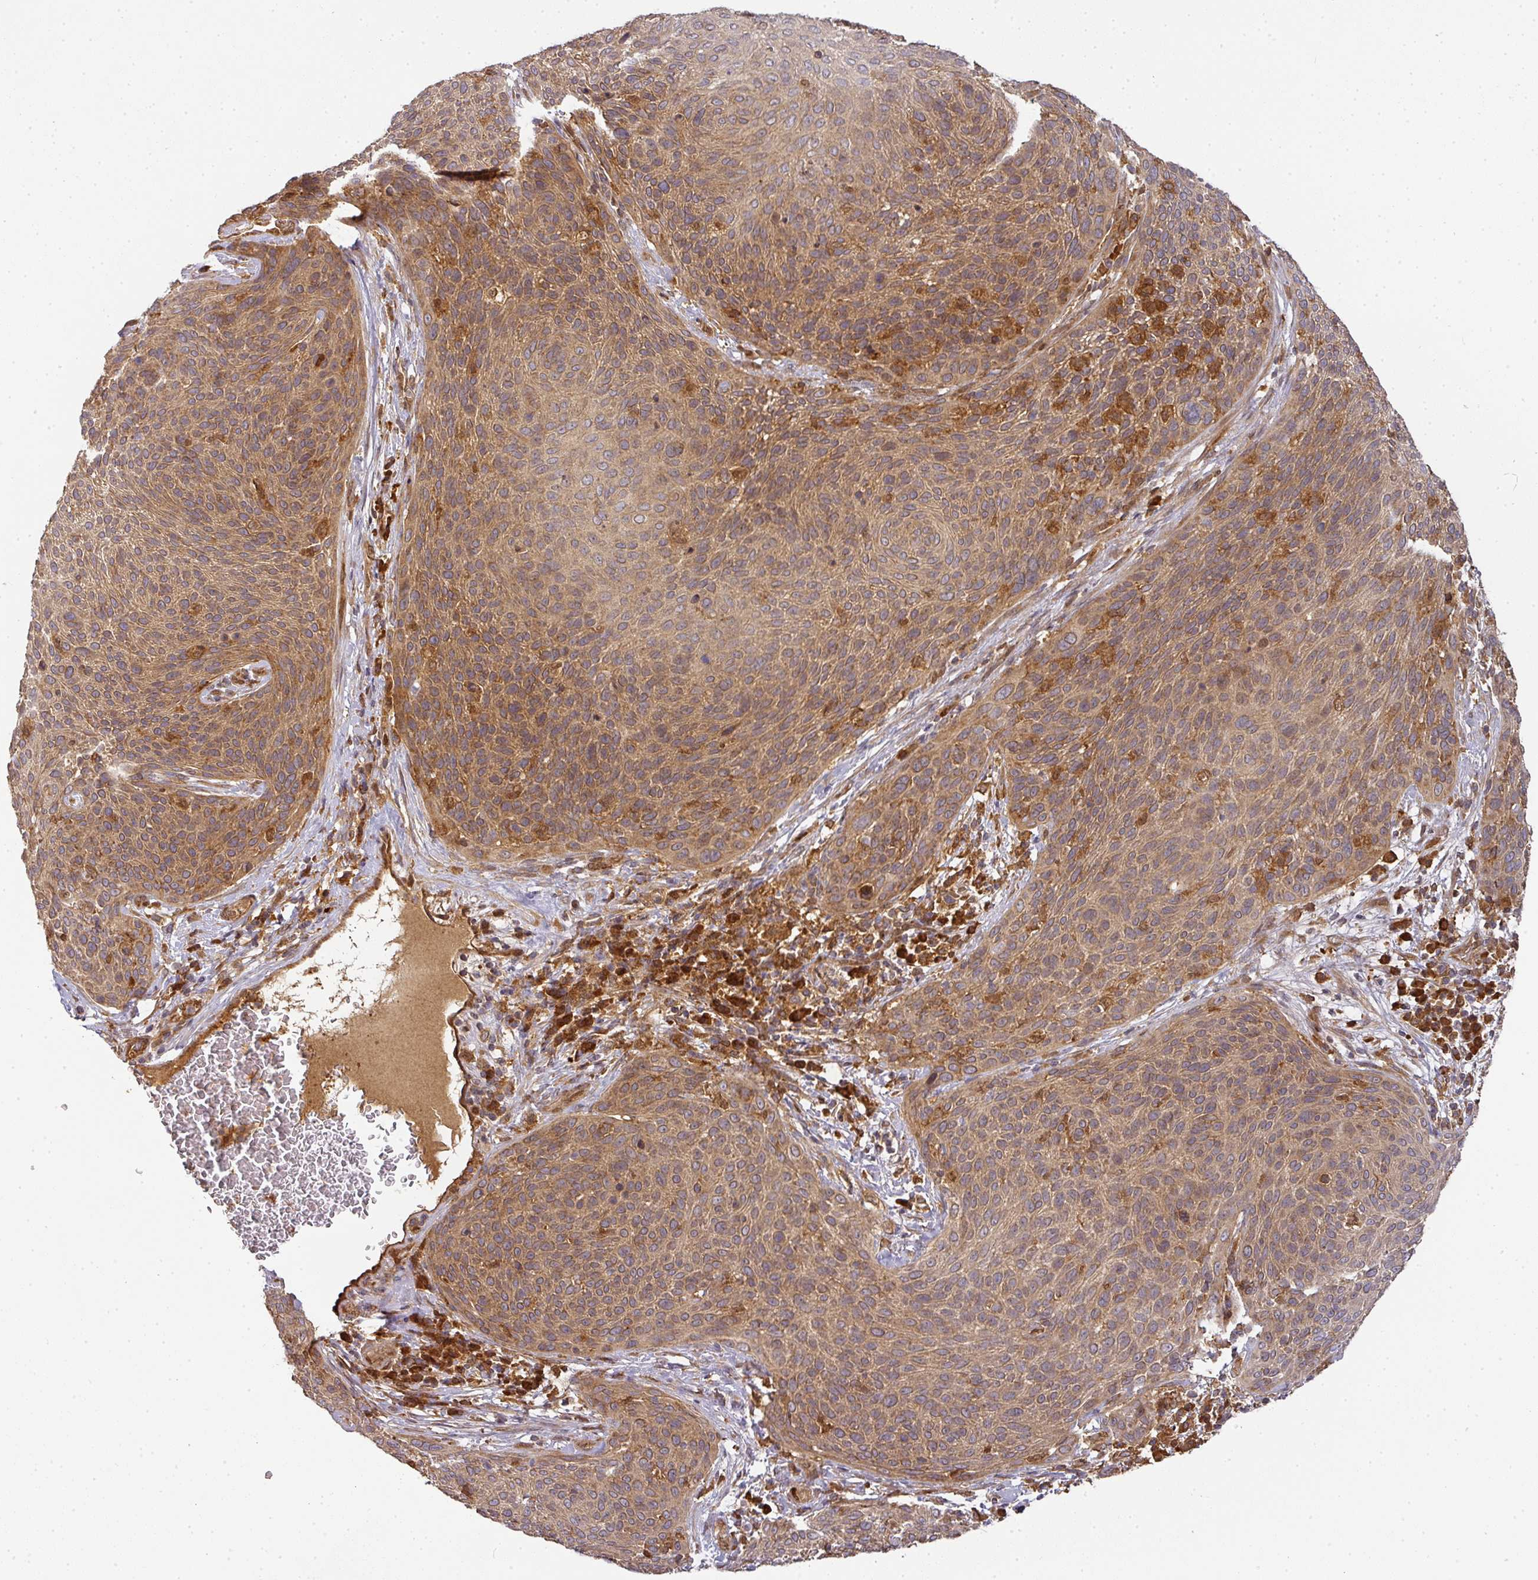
{"staining": {"intensity": "moderate", "quantity": ">75%", "location": "cytoplasmic/membranous"}, "tissue": "cervical cancer", "cell_type": "Tumor cells", "image_type": "cancer", "snomed": [{"axis": "morphology", "description": "Squamous cell carcinoma, NOS"}, {"axis": "topography", "description": "Cervix"}], "caption": "High-power microscopy captured an immunohistochemistry (IHC) histopathology image of cervical cancer, revealing moderate cytoplasmic/membranous positivity in about >75% of tumor cells.", "gene": "MALSU1", "patient": {"sex": "female", "age": 31}}